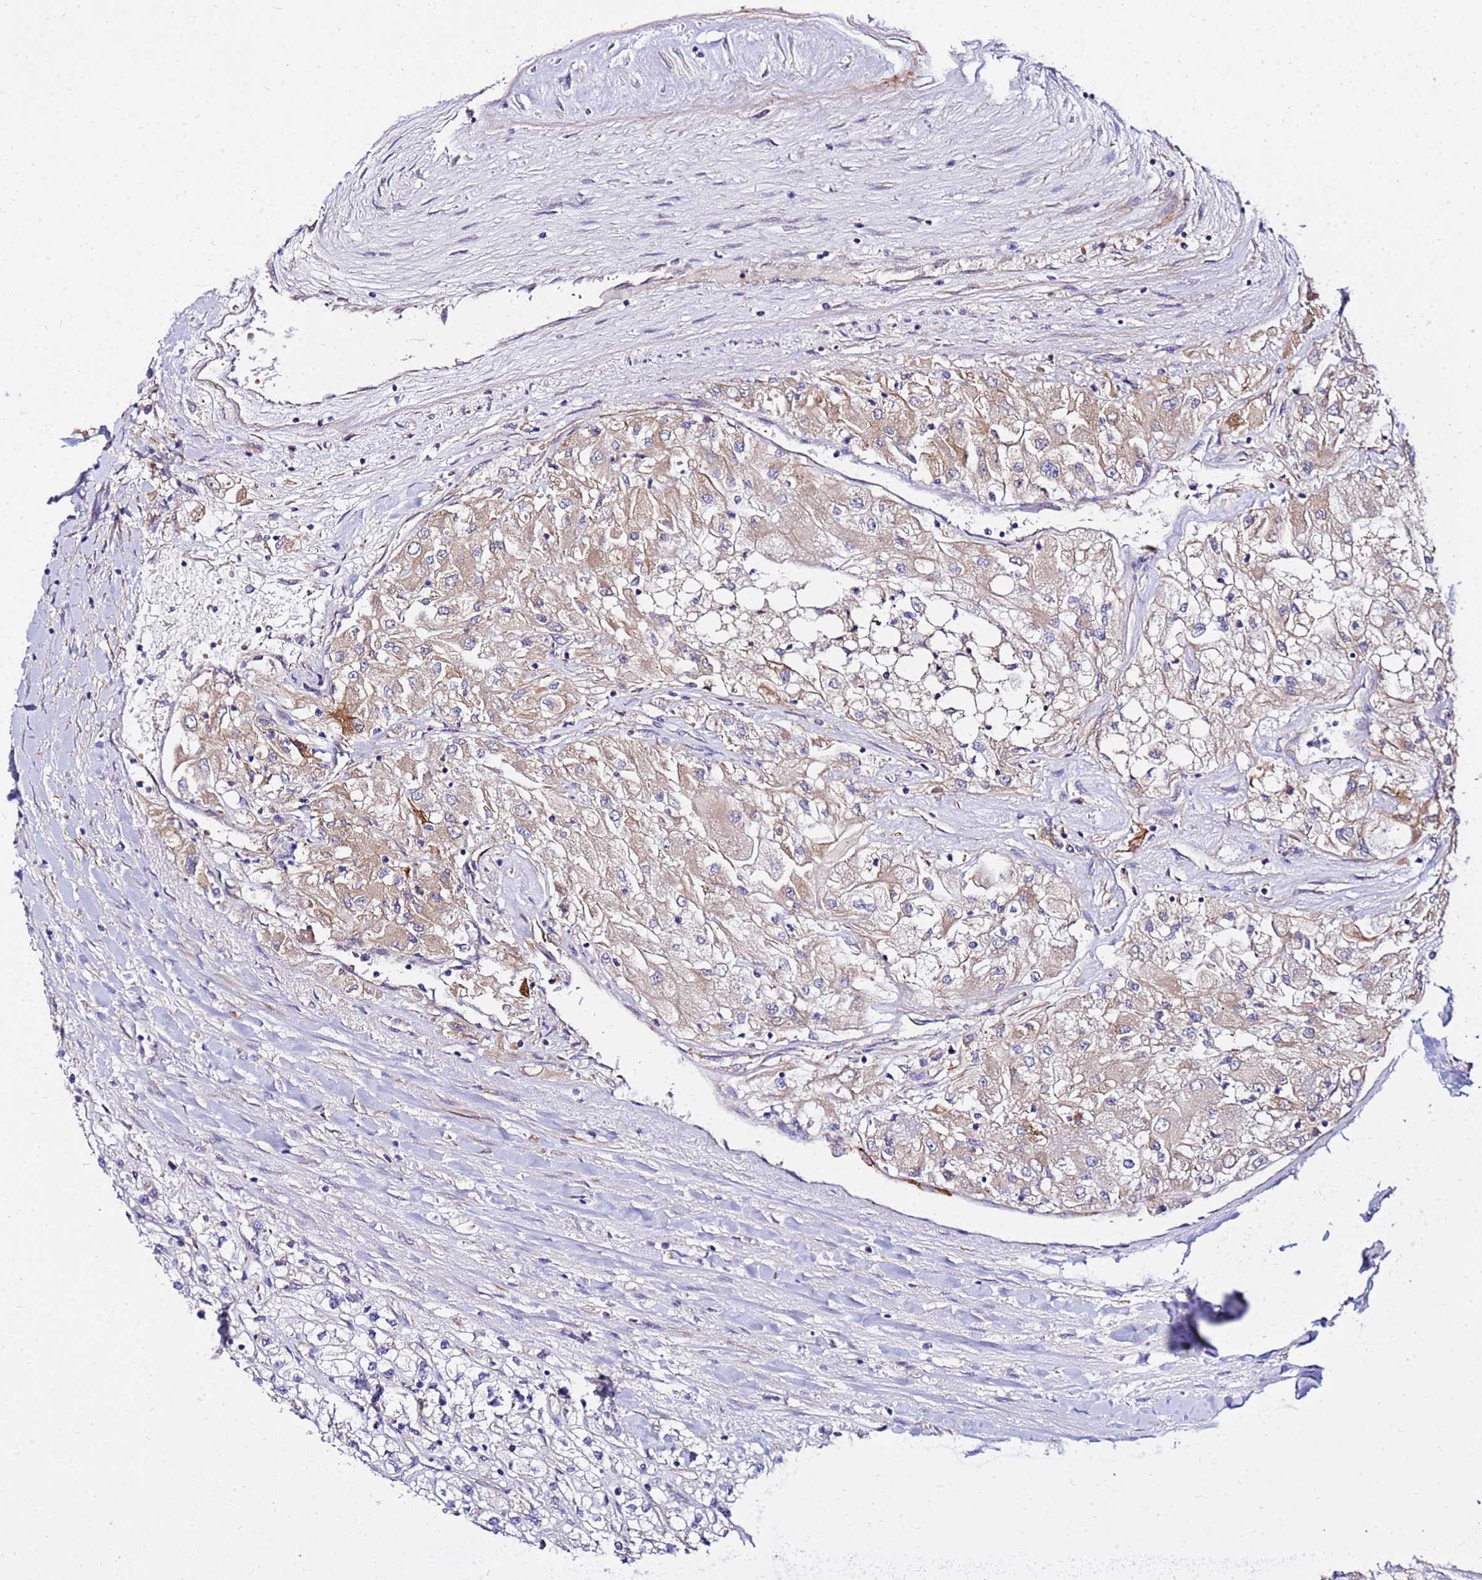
{"staining": {"intensity": "weak", "quantity": ">75%", "location": "cytoplasmic/membranous"}, "tissue": "renal cancer", "cell_type": "Tumor cells", "image_type": "cancer", "snomed": [{"axis": "morphology", "description": "Adenocarcinoma, NOS"}, {"axis": "topography", "description": "Kidney"}], "caption": "A photomicrograph of renal cancer stained for a protein exhibits weak cytoplasmic/membranous brown staining in tumor cells. (DAB (3,3'-diaminobenzidine) IHC with brightfield microscopy, high magnification).", "gene": "WWC2", "patient": {"sex": "male", "age": 80}}